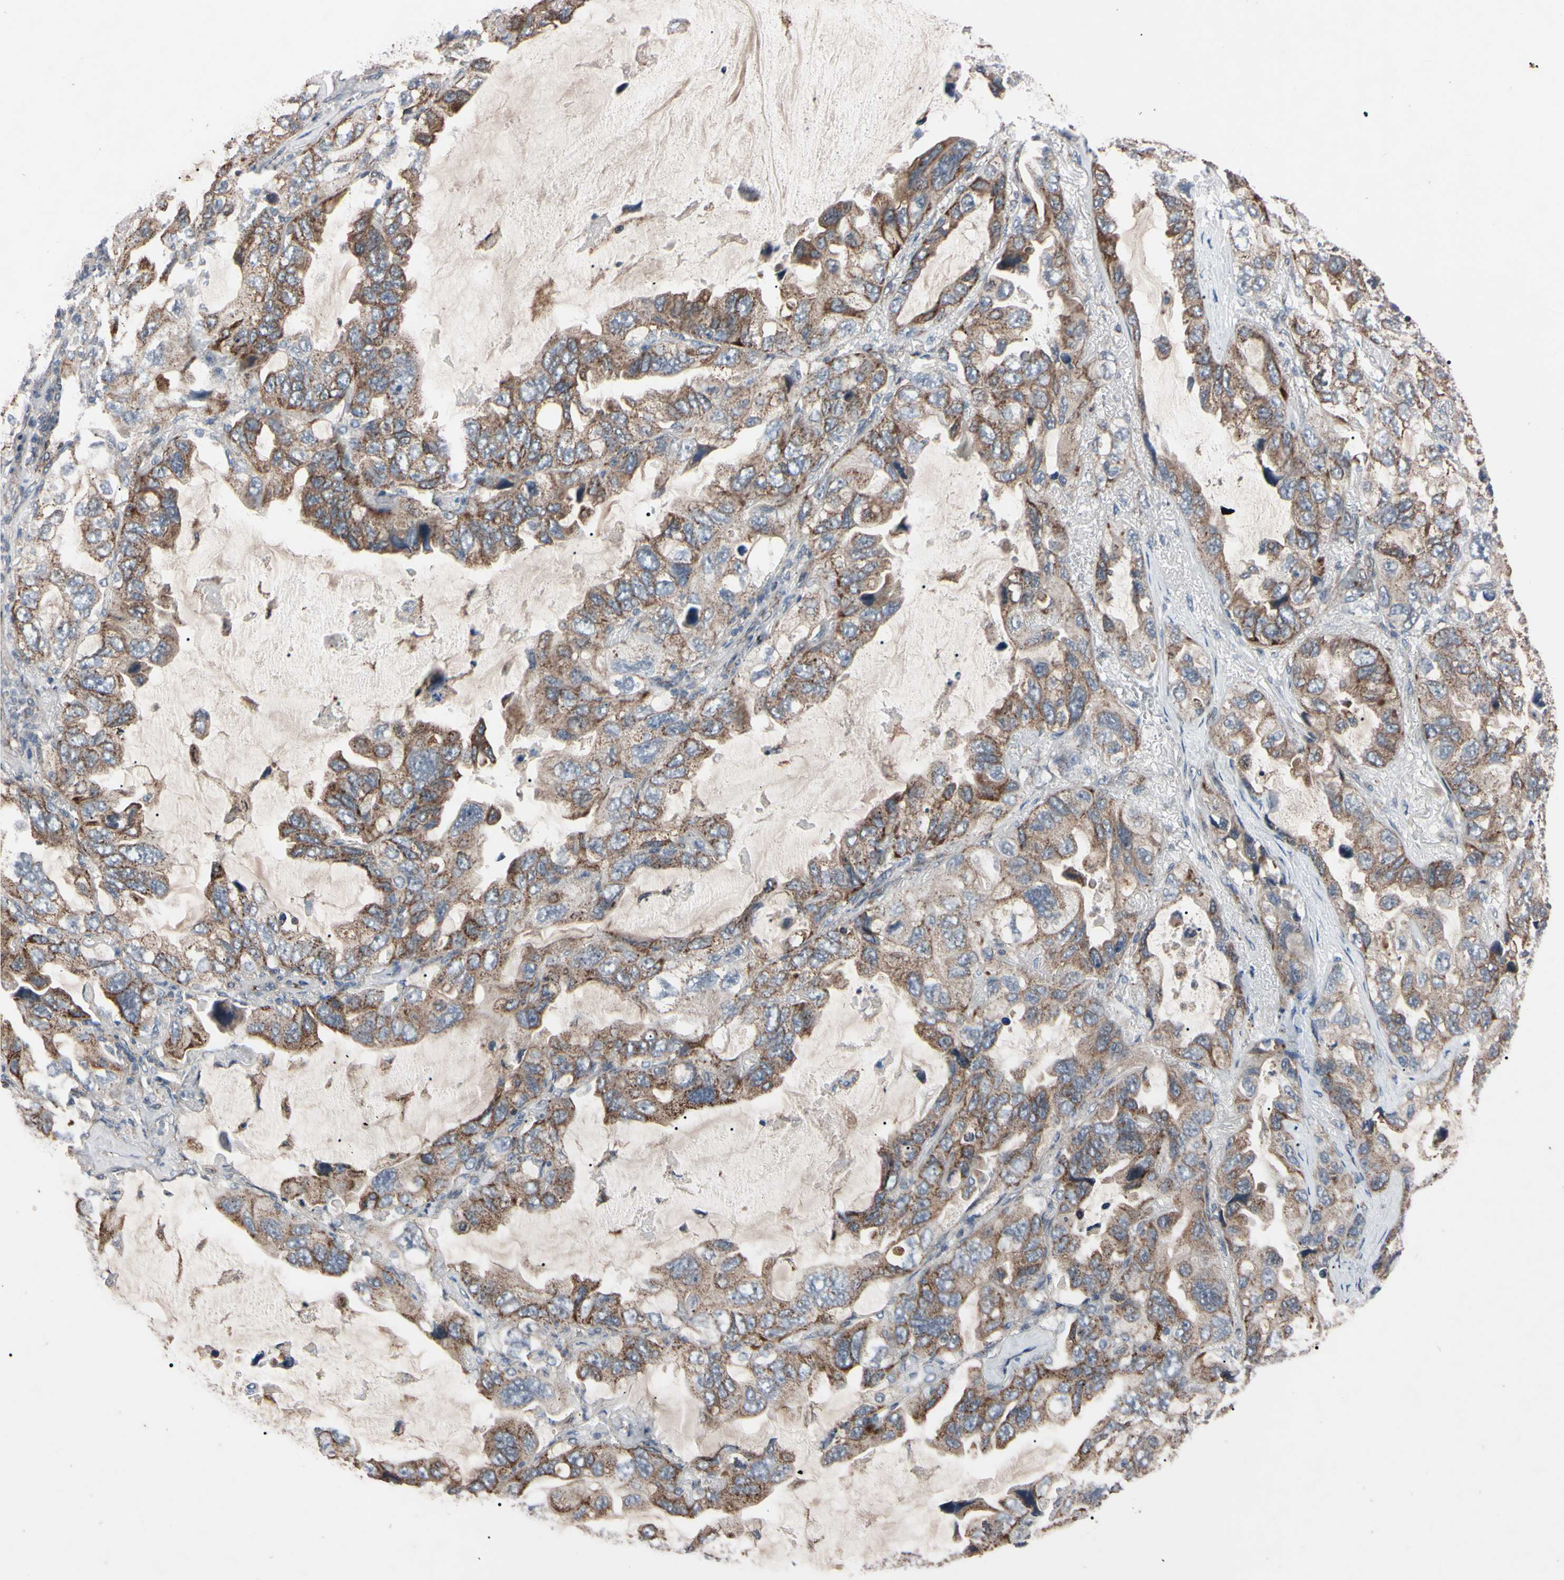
{"staining": {"intensity": "weak", "quantity": "25%-75%", "location": "cytoplasmic/membranous"}, "tissue": "lung cancer", "cell_type": "Tumor cells", "image_type": "cancer", "snomed": [{"axis": "morphology", "description": "Squamous cell carcinoma, NOS"}, {"axis": "topography", "description": "Lung"}], "caption": "Immunohistochemical staining of lung cancer (squamous cell carcinoma) displays low levels of weak cytoplasmic/membranous expression in about 25%-75% of tumor cells.", "gene": "TNFRSF1A", "patient": {"sex": "female", "age": 73}}